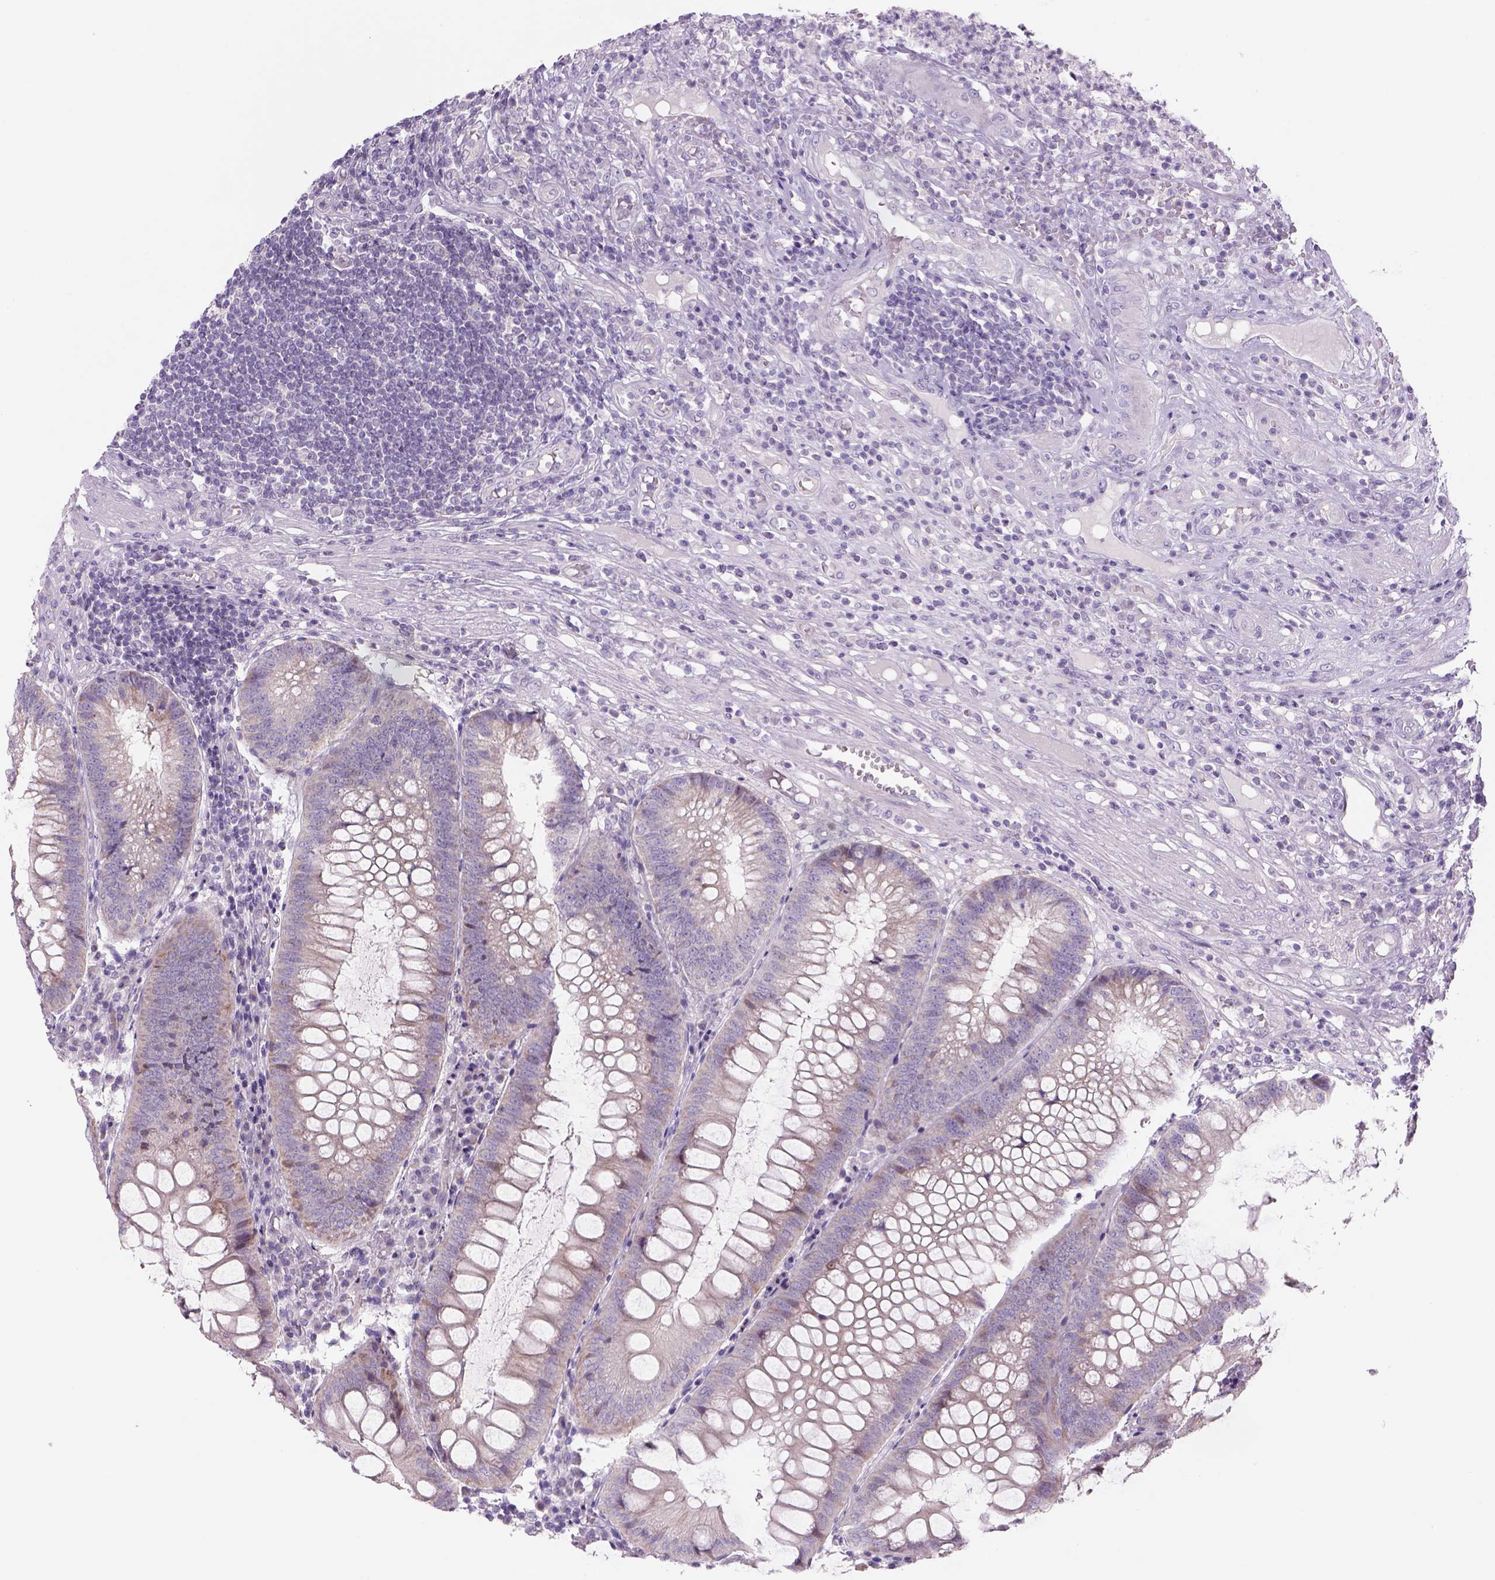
{"staining": {"intensity": "weak", "quantity": ">75%", "location": "cytoplasmic/membranous"}, "tissue": "appendix", "cell_type": "Glandular cells", "image_type": "normal", "snomed": [{"axis": "morphology", "description": "Normal tissue, NOS"}, {"axis": "morphology", "description": "Inflammation, NOS"}, {"axis": "topography", "description": "Appendix"}], "caption": "Immunohistochemistry (IHC) photomicrograph of normal appendix stained for a protein (brown), which reveals low levels of weak cytoplasmic/membranous expression in approximately >75% of glandular cells.", "gene": "ADGRV1", "patient": {"sex": "male", "age": 16}}